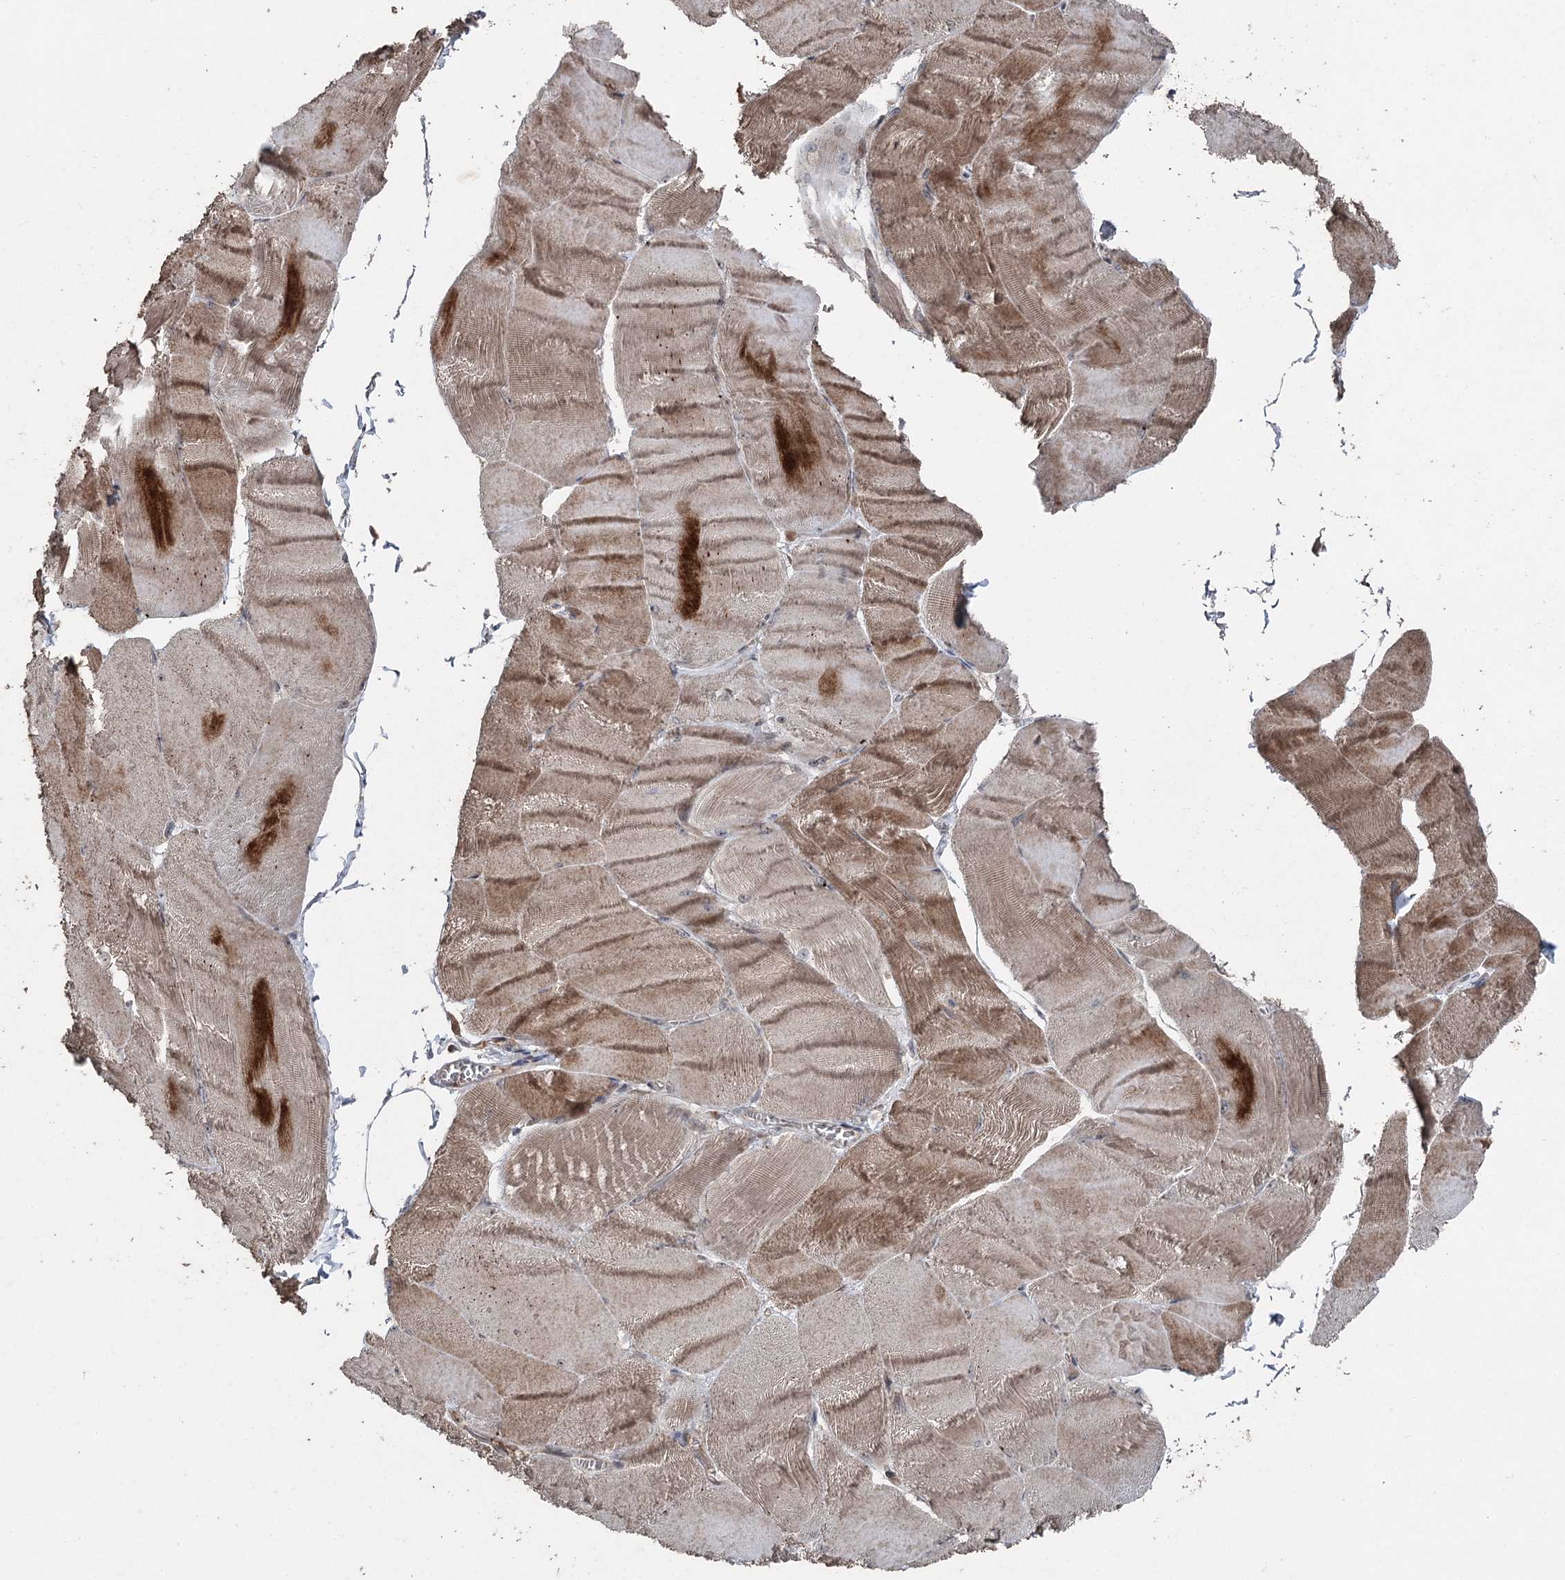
{"staining": {"intensity": "moderate", "quantity": ">75%", "location": "cytoplasmic/membranous"}, "tissue": "skeletal muscle", "cell_type": "Myocytes", "image_type": "normal", "snomed": [{"axis": "morphology", "description": "Normal tissue, NOS"}, {"axis": "morphology", "description": "Basal cell carcinoma"}, {"axis": "topography", "description": "Skeletal muscle"}], "caption": "Skeletal muscle stained with a brown dye displays moderate cytoplasmic/membranous positive positivity in approximately >75% of myocytes.", "gene": "MAPK8IP2", "patient": {"sex": "female", "age": 64}}